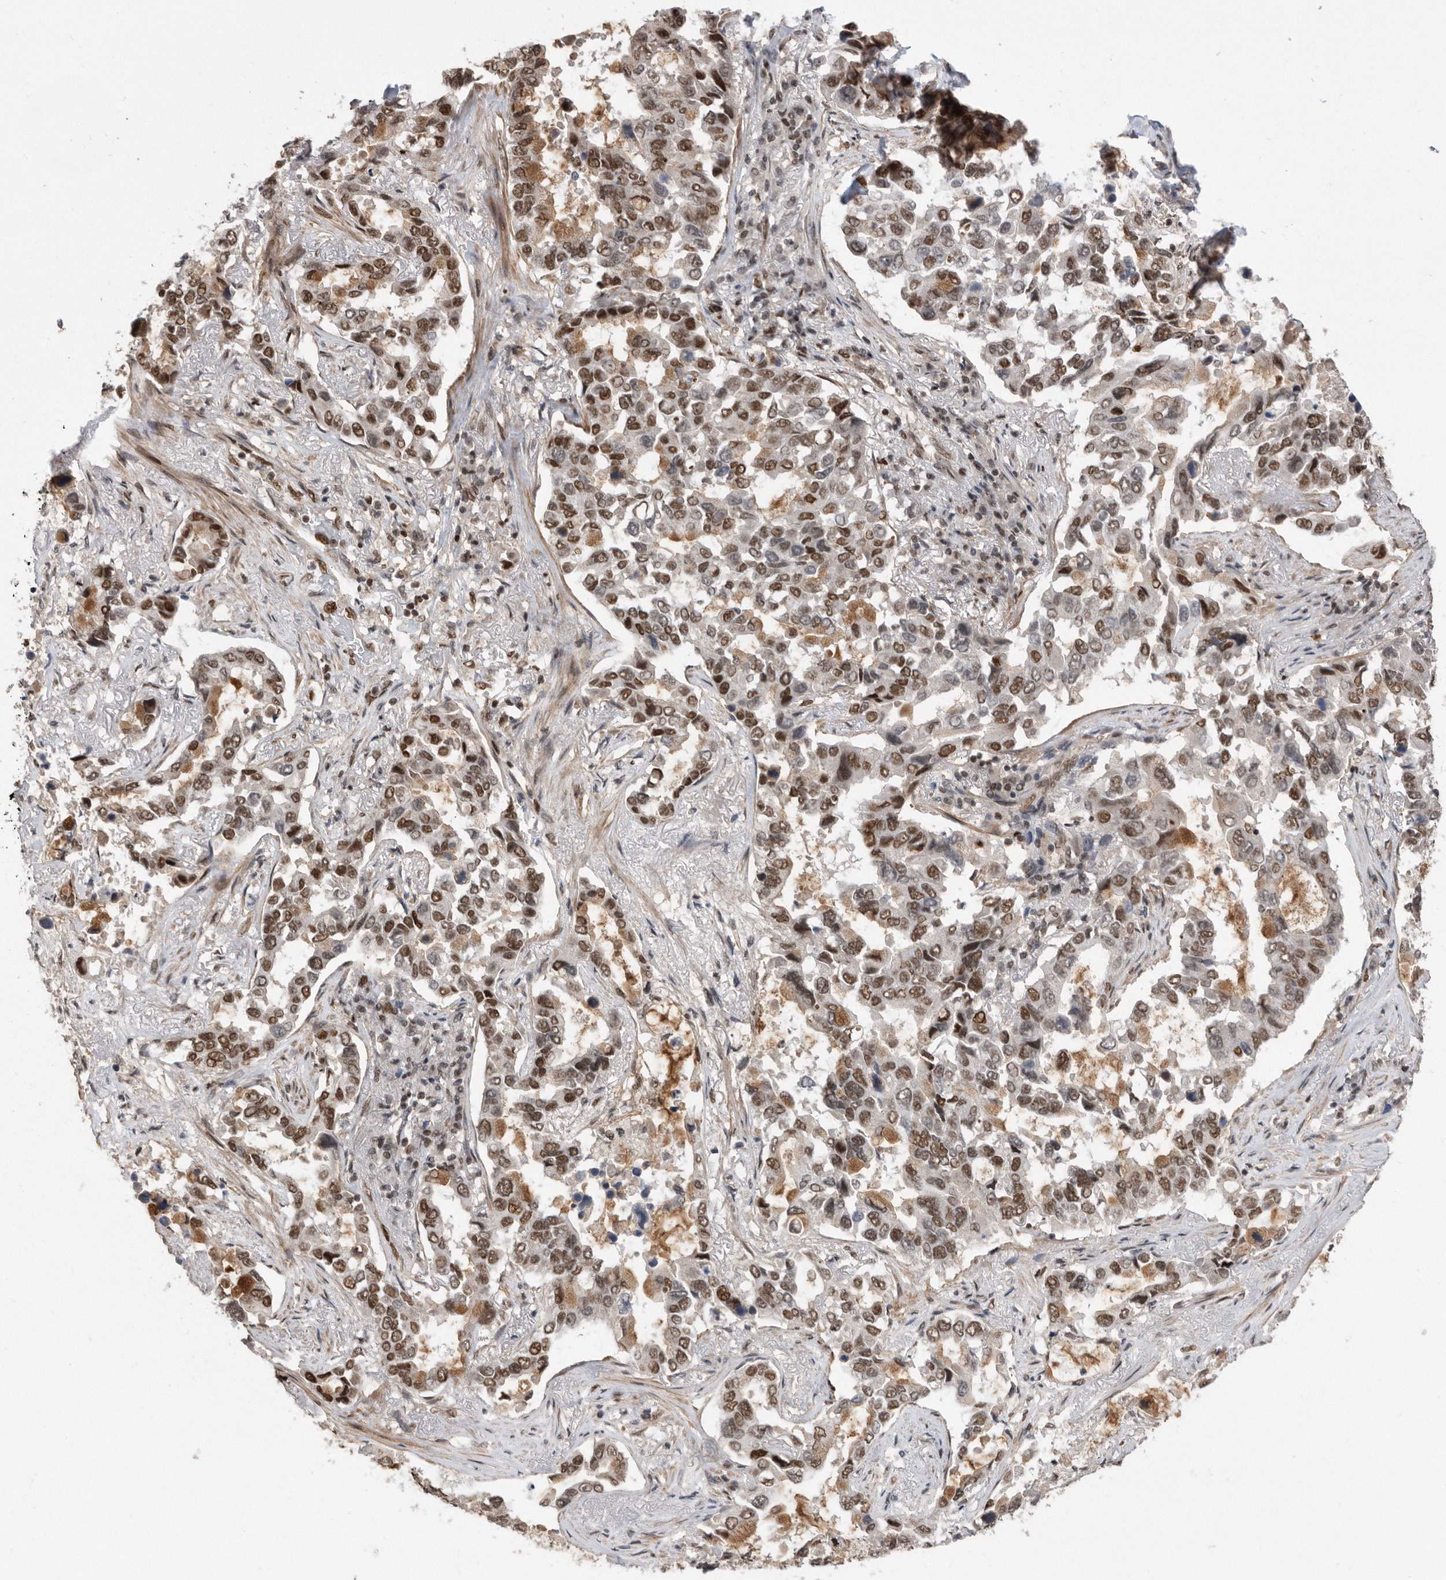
{"staining": {"intensity": "moderate", "quantity": ">75%", "location": "nuclear"}, "tissue": "lung cancer", "cell_type": "Tumor cells", "image_type": "cancer", "snomed": [{"axis": "morphology", "description": "Squamous cell carcinoma, NOS"}, {"axis": "topography", "description": "Lung"}], "caption": "DAB (3,3'-diaminobenzidine) immunohistochemical staining of lung cancer (squamous cell carcinoma) demonstrates moderate nuclear protein positivity in approximately >75% of tumor cells. The protein is shown in brown color, while the nuclei are stained blue.", "gene": "TDRD3", "patient": {"sex": "male", "age": 66}}